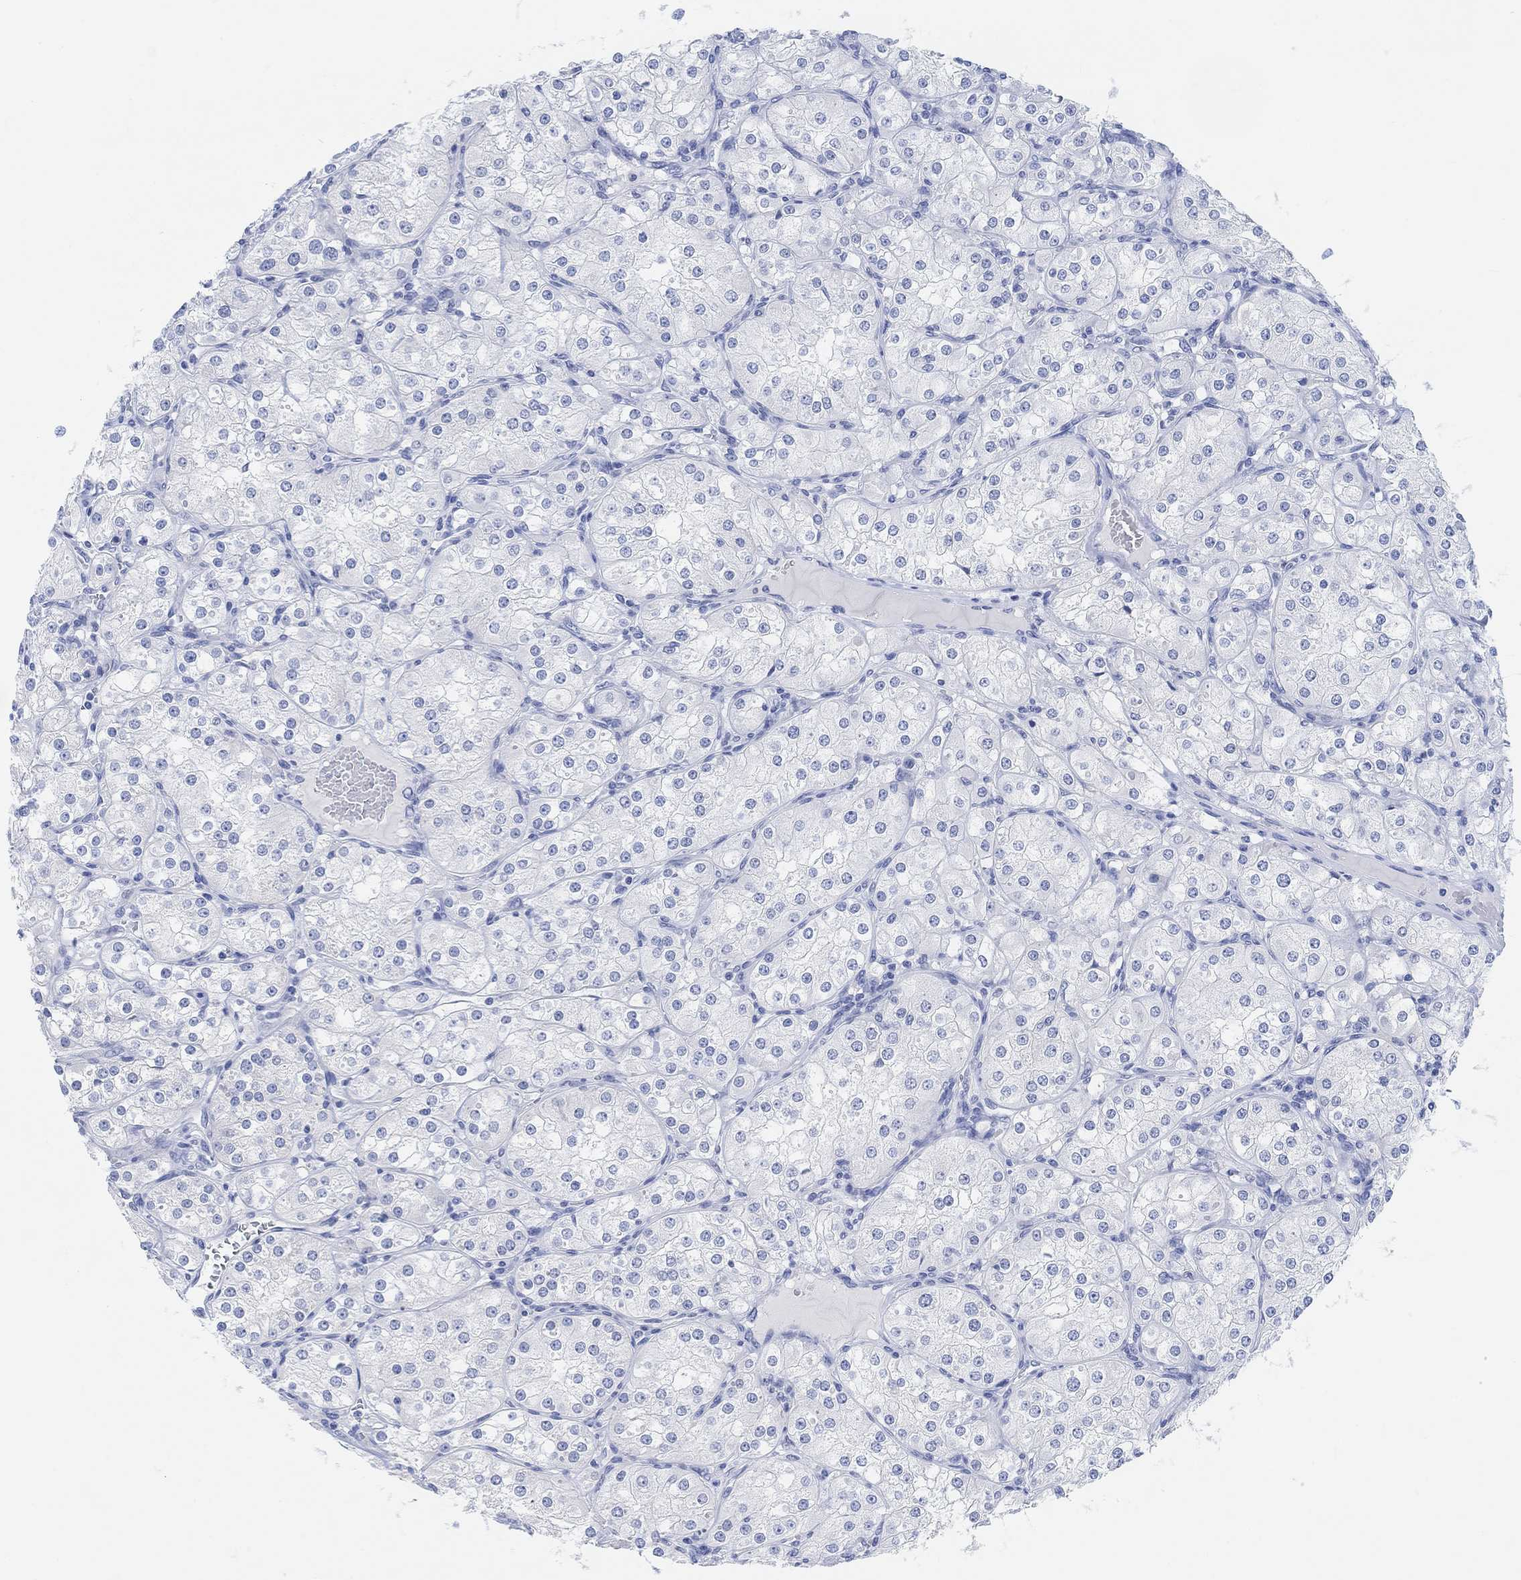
{"staining": {"intensity": "negative", "quantity": "none", "location": "none"}, "tissue": "renal cancer", "cell_type": "Tumor cells", "image_type": "cancer", "snomed": [{"axis": "morphology", "description": "Adenocarcinoma, NOS"}, {"axis": "topography", "description": "Kidney"}], "caption": "The image demonstrates no staining of tumor cells in renal cancer (adenocarcinoma). (DAB (3,3'-diaminobenzidine) immunohistochemistry with hematoxylin counter stain).", "gene": "ENO4", "patient": {"sex": "male", "age": 77}}